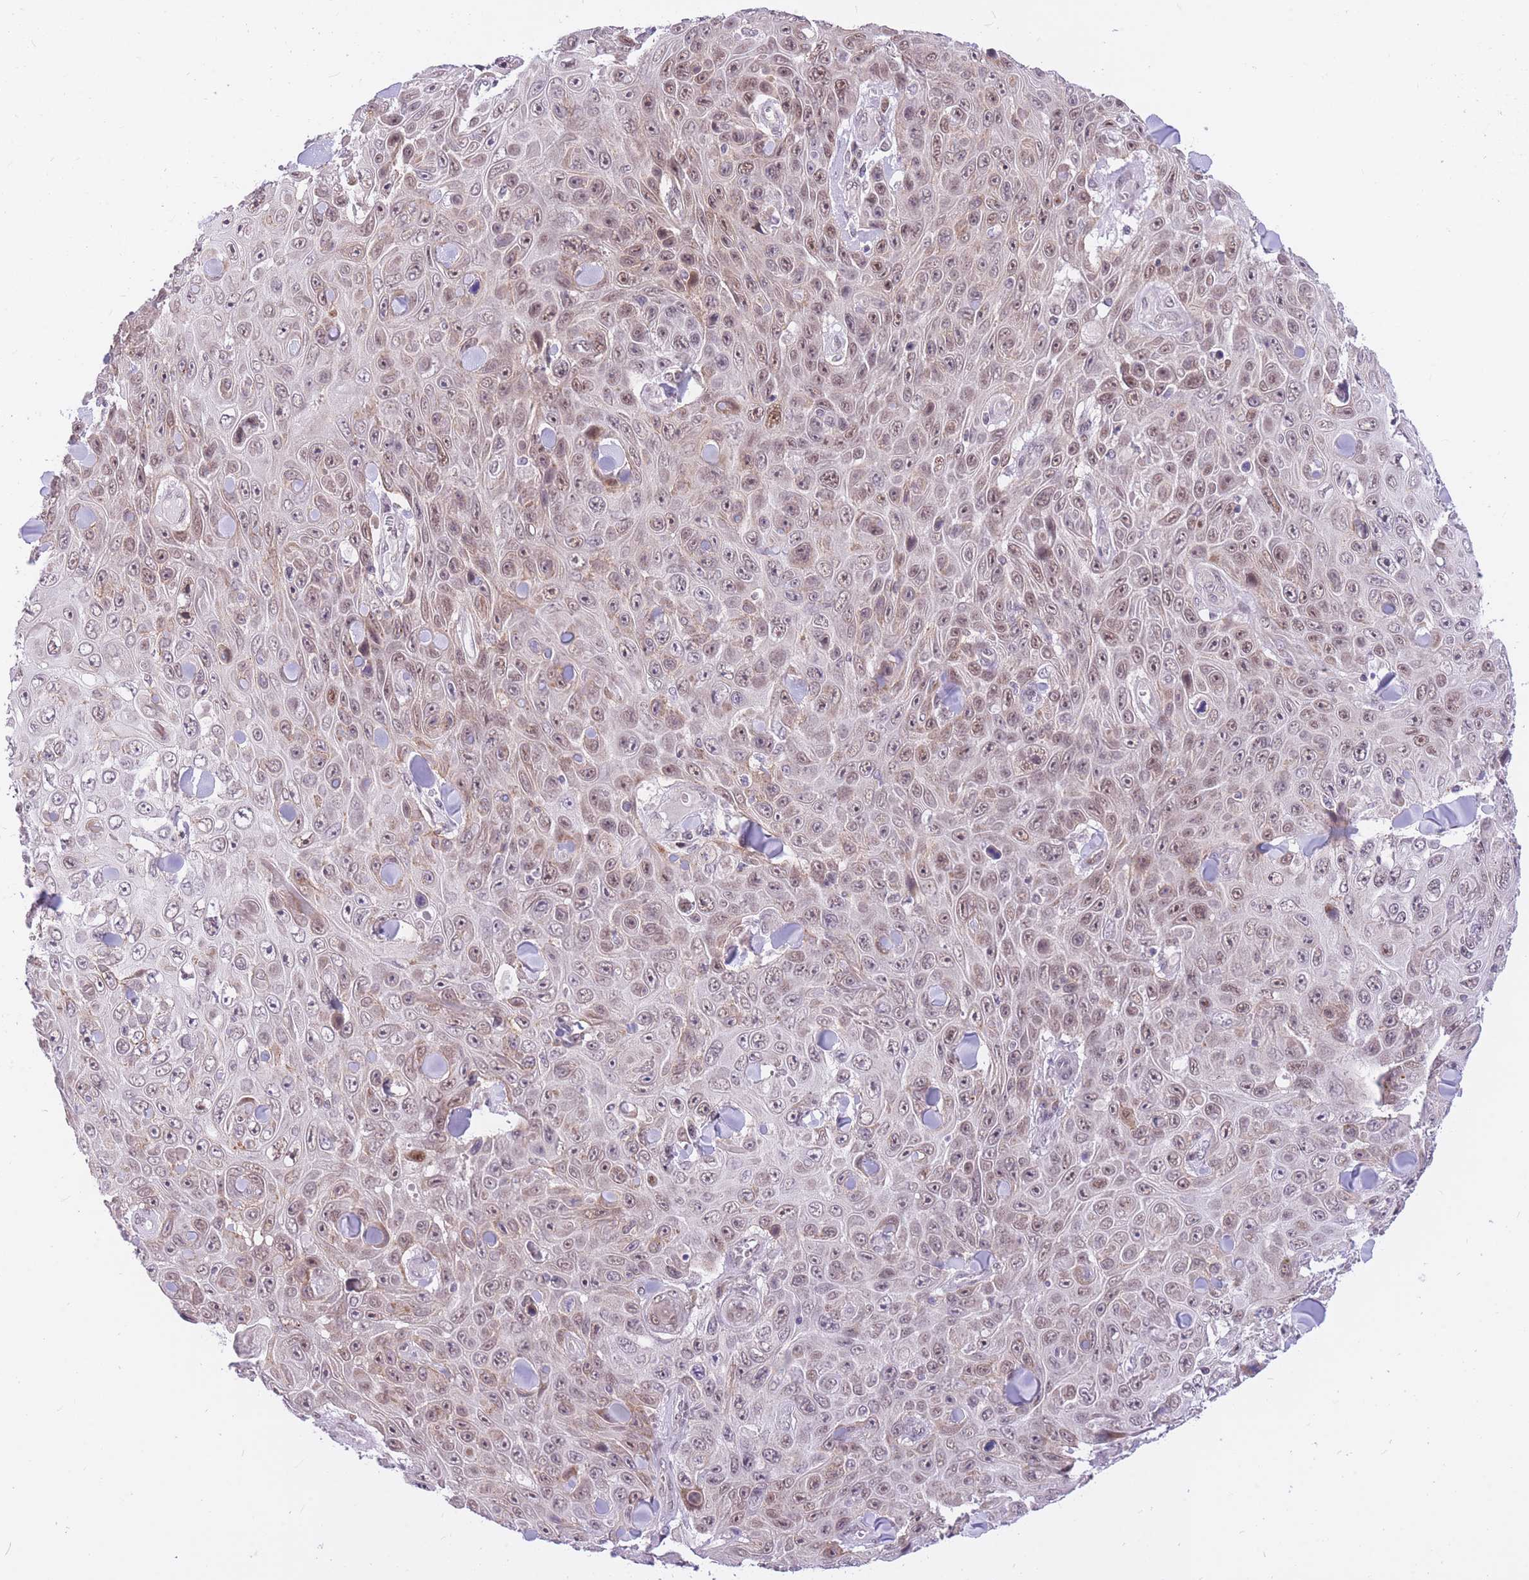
{"staining": {"intensity": "weak", "quantity": "25%-75%", "location": "nuclear"}, "tissue": "skin cancer", "cell_type": "Tumor cells", "image_type": "cancer", "snomed": [{"axis": "morphology", "description": "Squamous cell carcinoma, NOS"}, {"axis": "topography", "description": "Skin"}], "caption": "Brown immunohistochemical staining in skin cancer (squamous cell carcinoma) shows weak nuclear expression in about 25%-75% of tumor cells.", "gene": "MINDY2", "patient": {"sex": "male", "age": 82}}